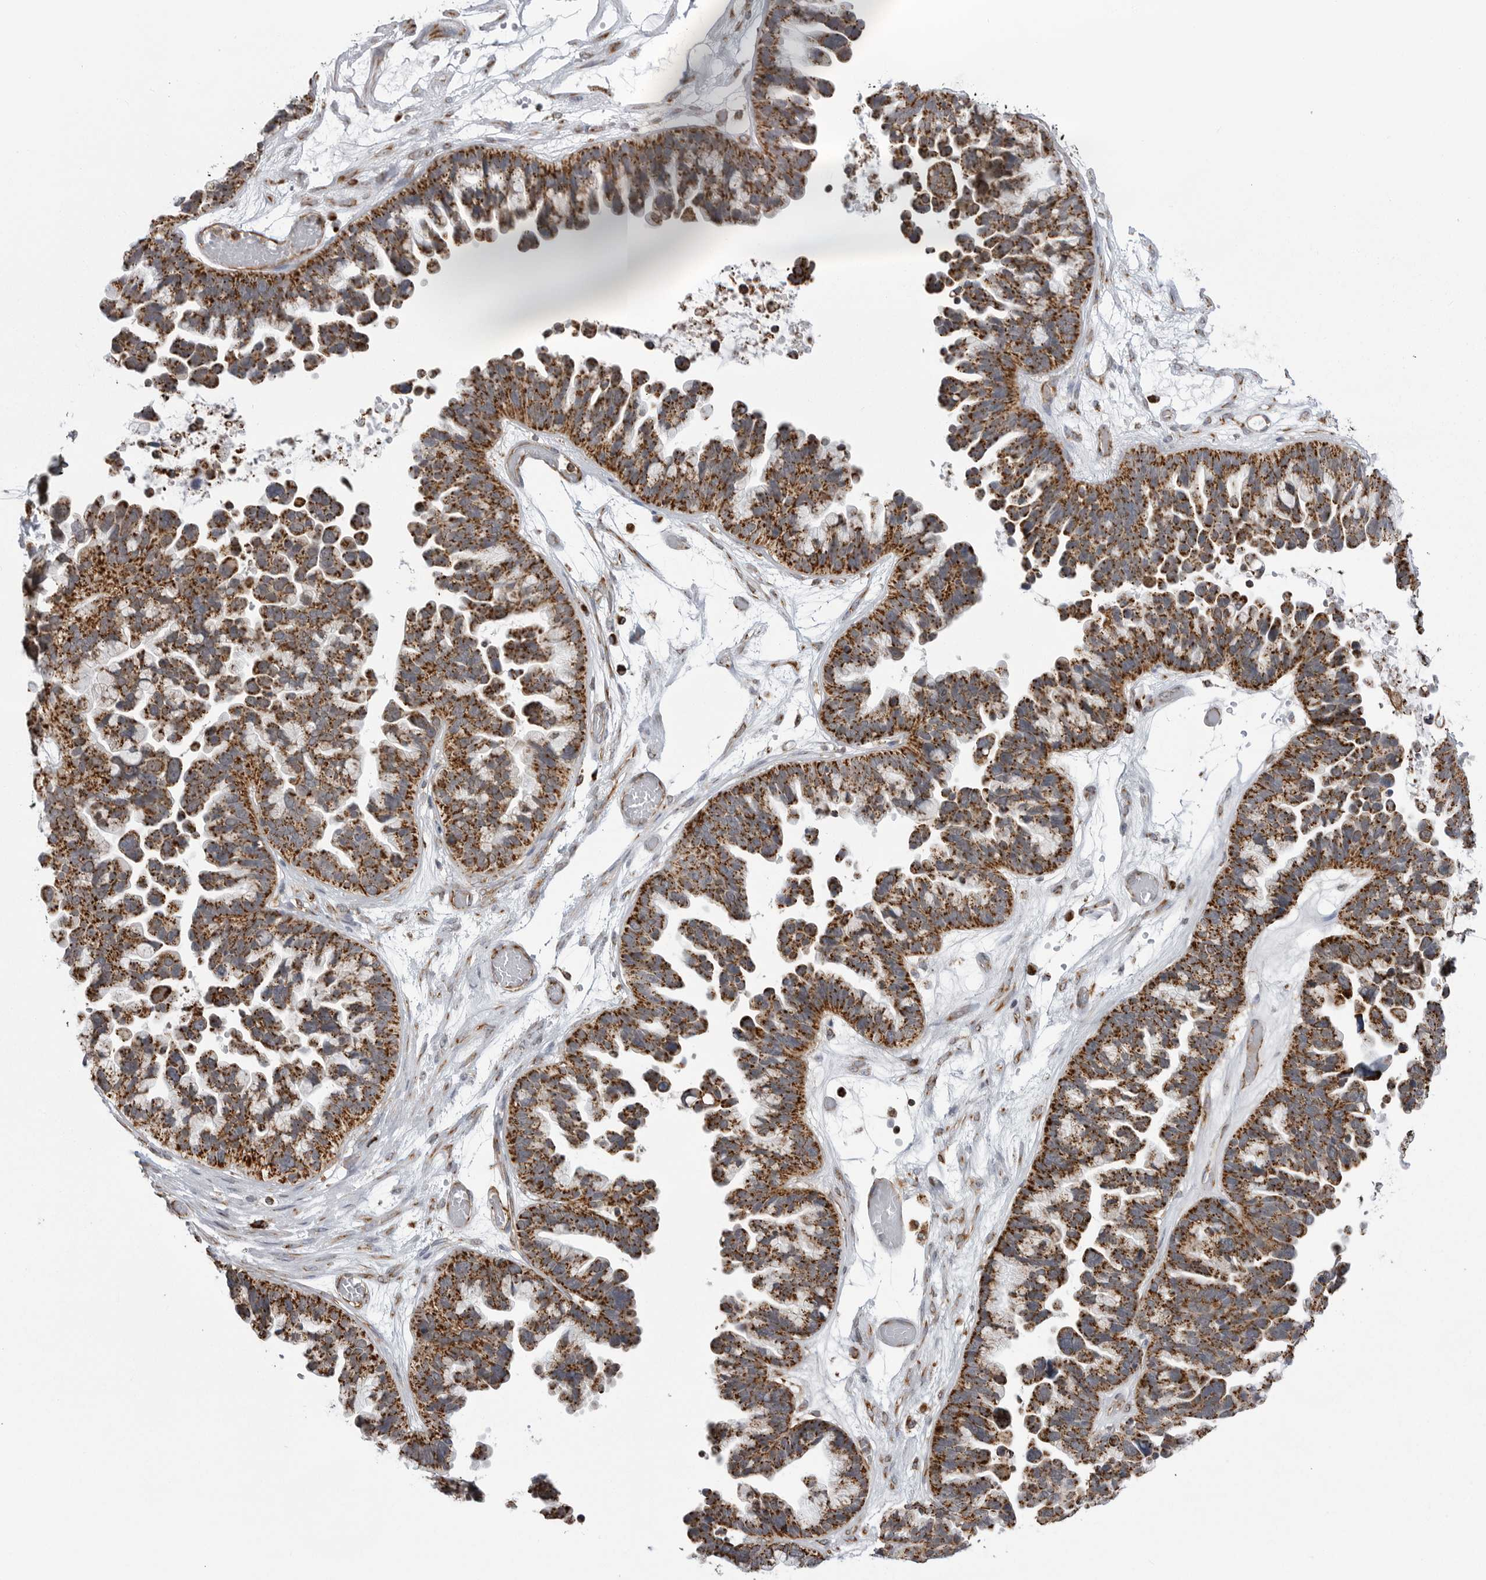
{"staining": {"intensity": "strong", "quantity": ">75%", "location": "cytoplasmic/membranous"}, "tissue": "ovarian cancer", "cell_type": "Tumor cells", "image_type": "cancer", "snomed": [{"axis": "morphology", "description": "Cystadenocarcinoma, serous, NOS"}, {"axis": "topography", "description": "Ovary"}], "caption": "There is high levels of strong cytoplasmic/membranous positivity in tumor cells of ovarian serous cystadenocarcinoma, as demonstrated by immunohistochemical staining (brown color).", "gene": "FH", "patient": {"sex": "female", "age": 56}}